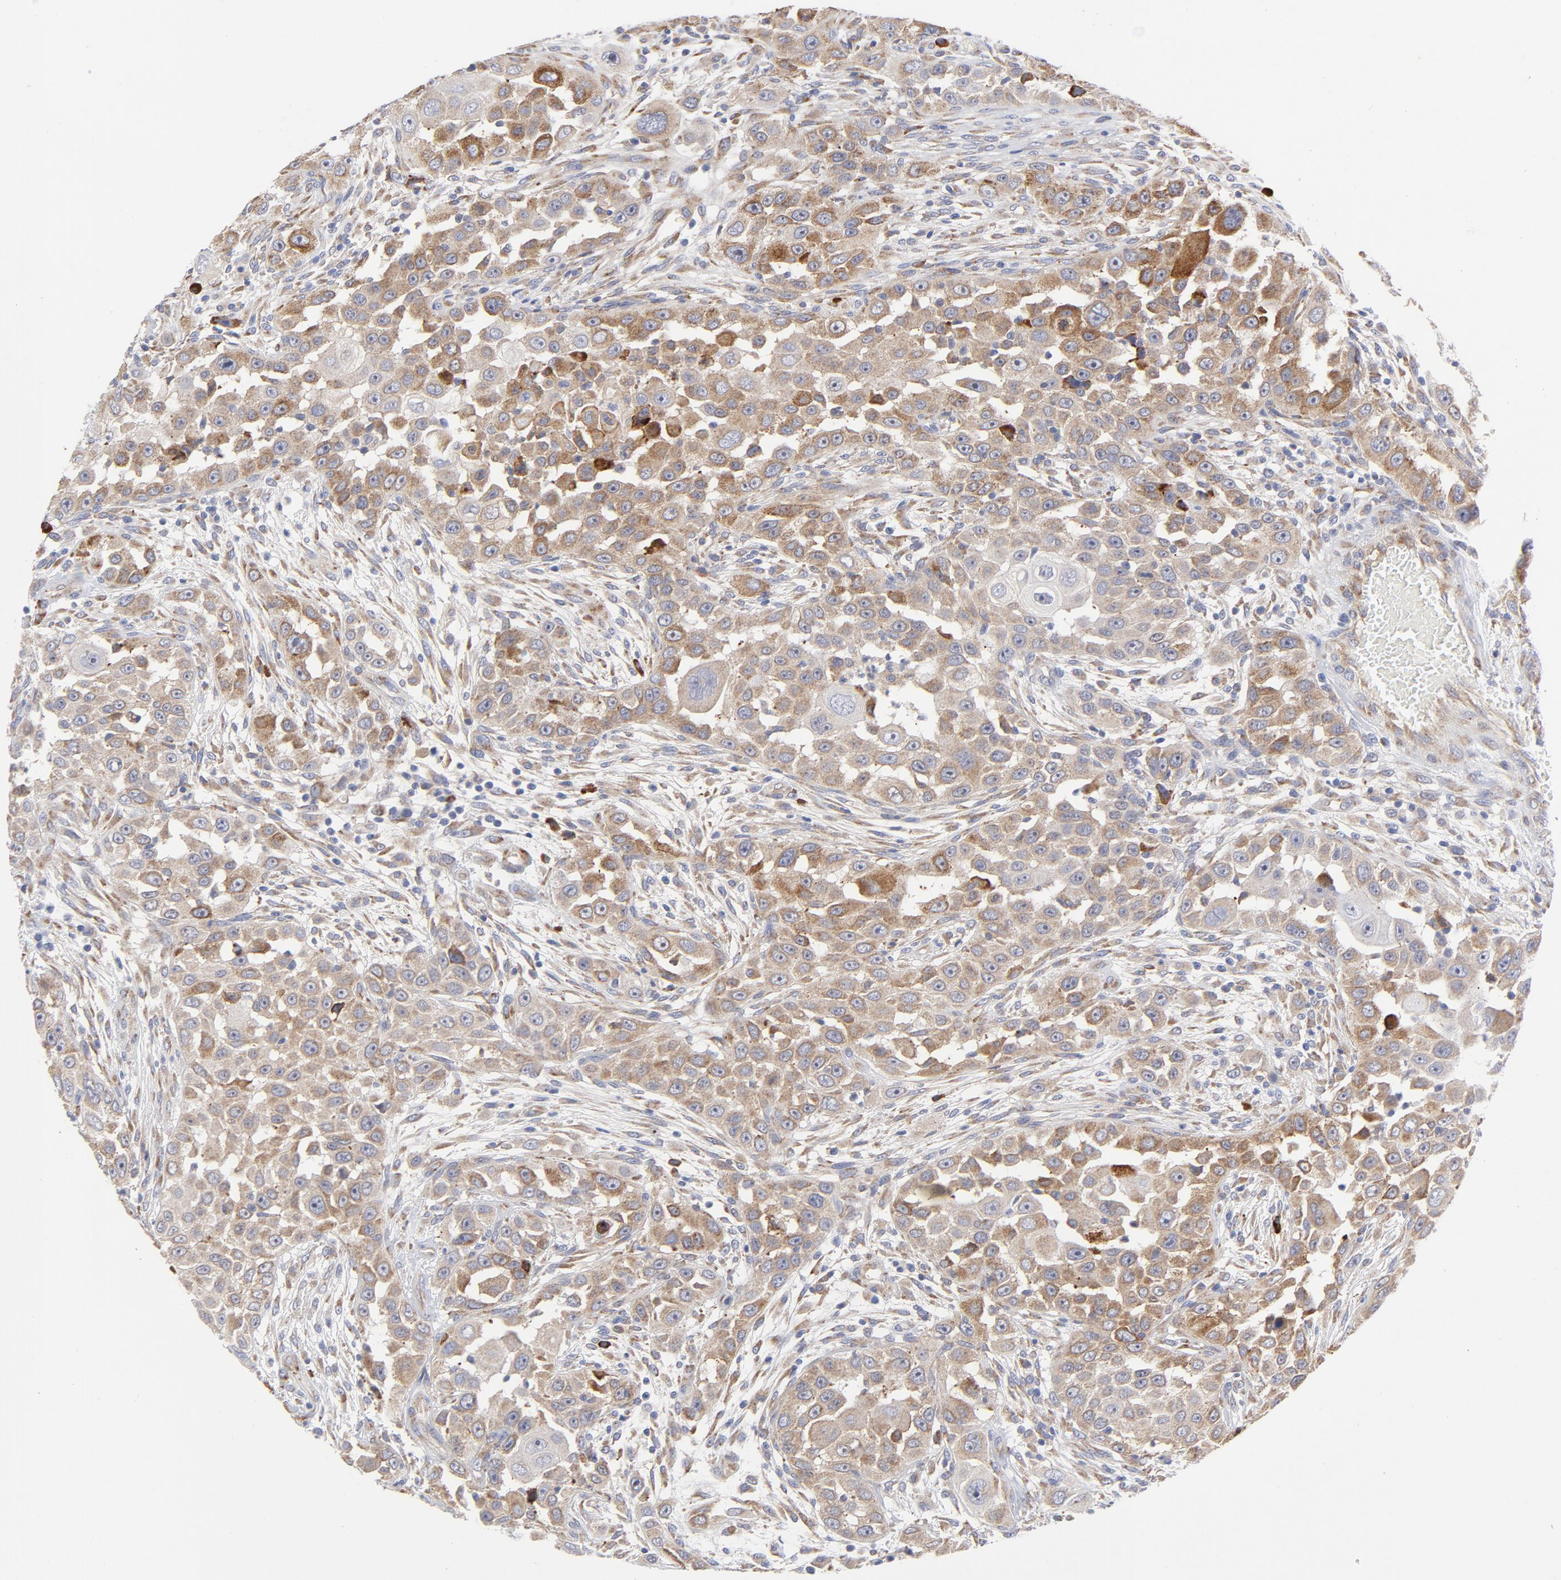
{"staining": {"intensity": "moderate", "quantity": ">75%", "location": "cytoplasmic/membranous"}, "tissue": "head and neck cancer", "cell_type": "Tumor cells", "image_type": "cancer", "snomed": [{"axis": "morphology", "description": "Carcinoma, NOS"}, {"axis": "topography", "description": "Head-Neck"}], "caption": "Immunohistochemistry (DAB) staining of head and neck cancer (carcinoma) shows moderate cytoplasmic/membranous protein staining in approximately >75% of tumor cells.", "gene": "RAPGEF3", "patient": {"sex": "male", "age": 87}}